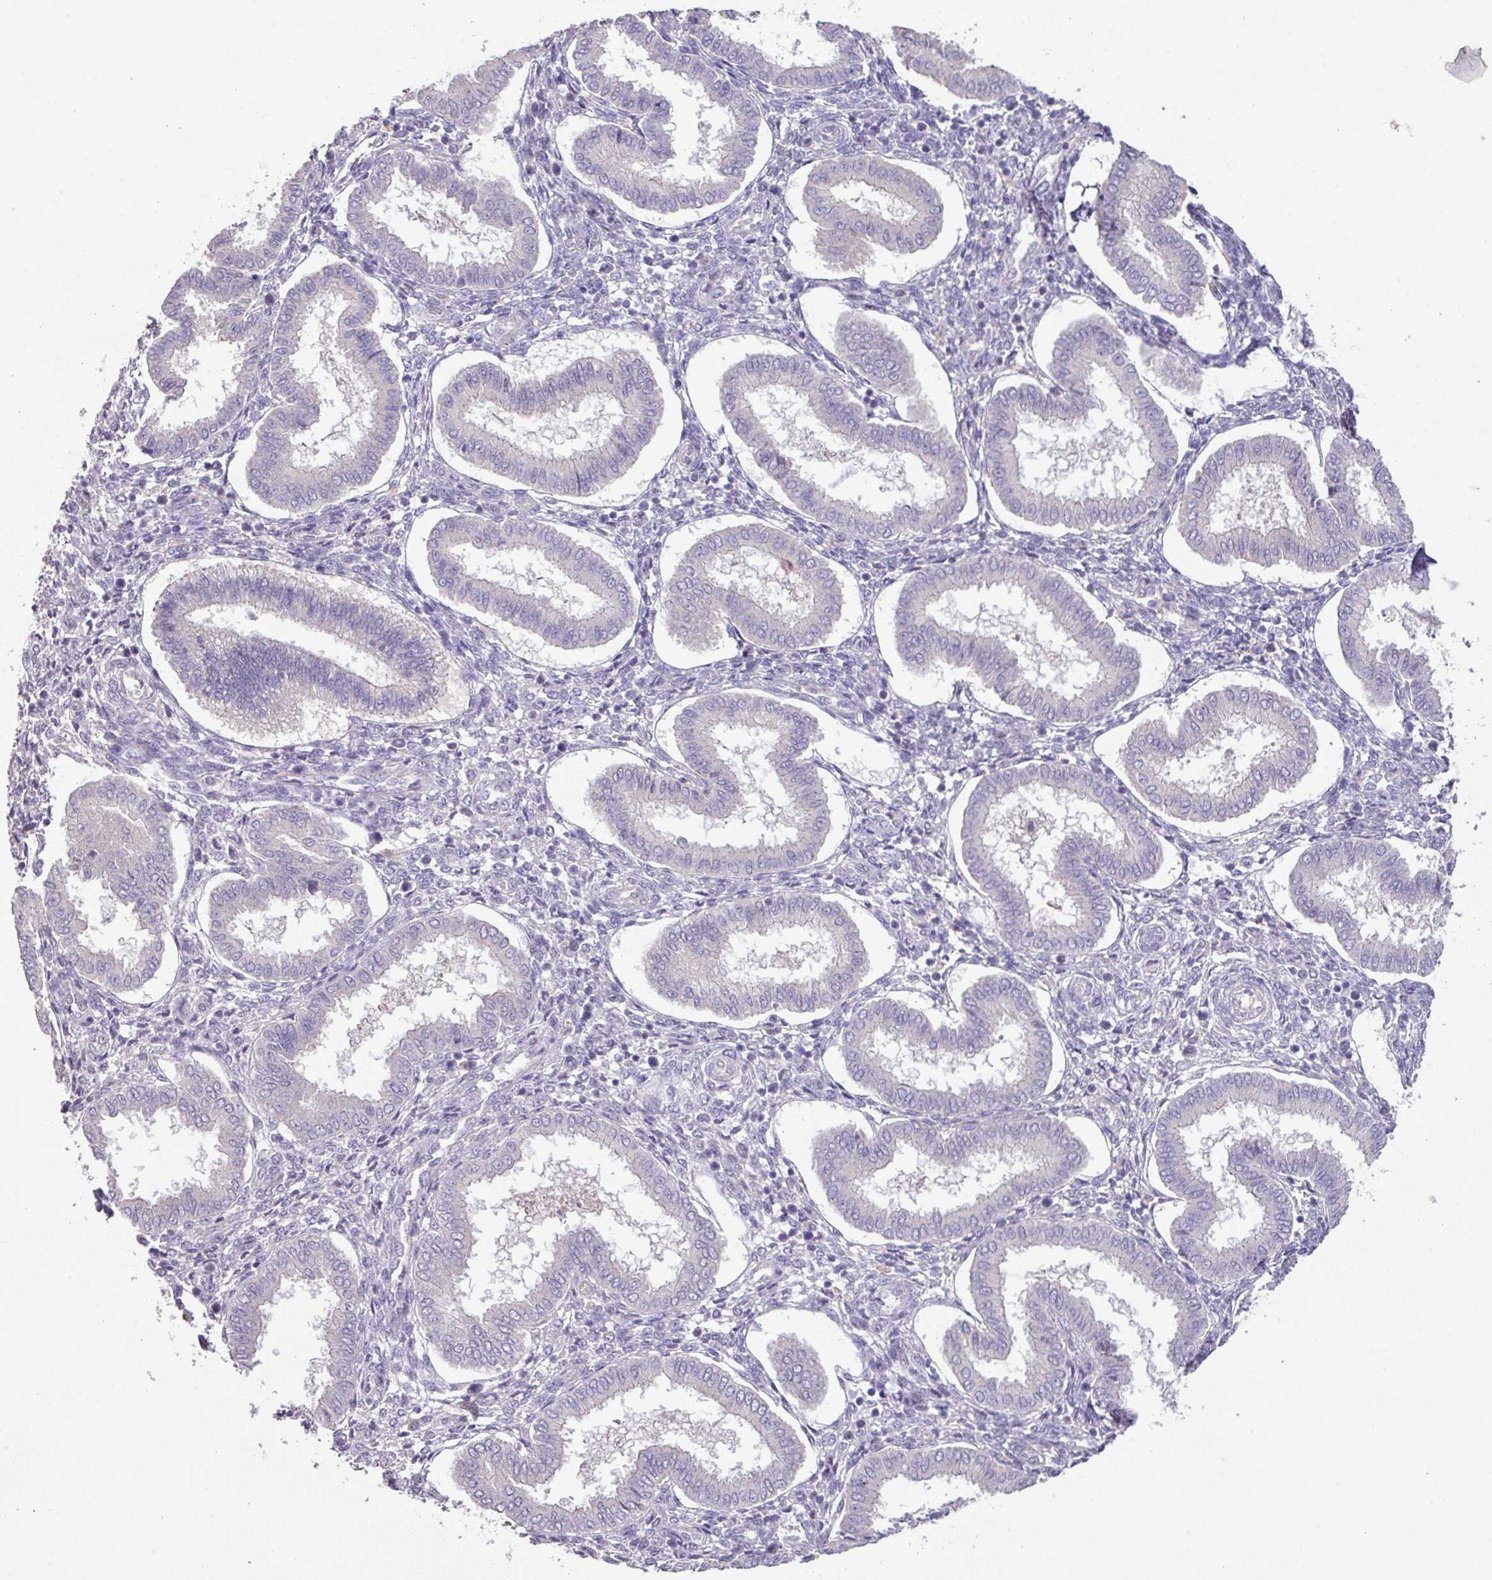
{"staining": {"intensity": "negative", "quantity": "none", "location": "none"}, "tissue": "endometrium", "cell_type": "Cells in endometrial stroma", "image_type": "normal", "snomed": [{"axis": "morphology", "description": "Normal tissue, NOS"}, {"axis": "topography", "description": "Endometrium"}], "caption": "A high-resolution histopathology image shows immunohistochemistry staining of benign endometrium, which exhibits no significant expression in cells in endometrial stroma. The staining is performed using DAB brown chromogen with nuclei counter-stained in using hematoxylin.", "gene": "PRADC1", "patient": {"sex": "female", "age": 24}}